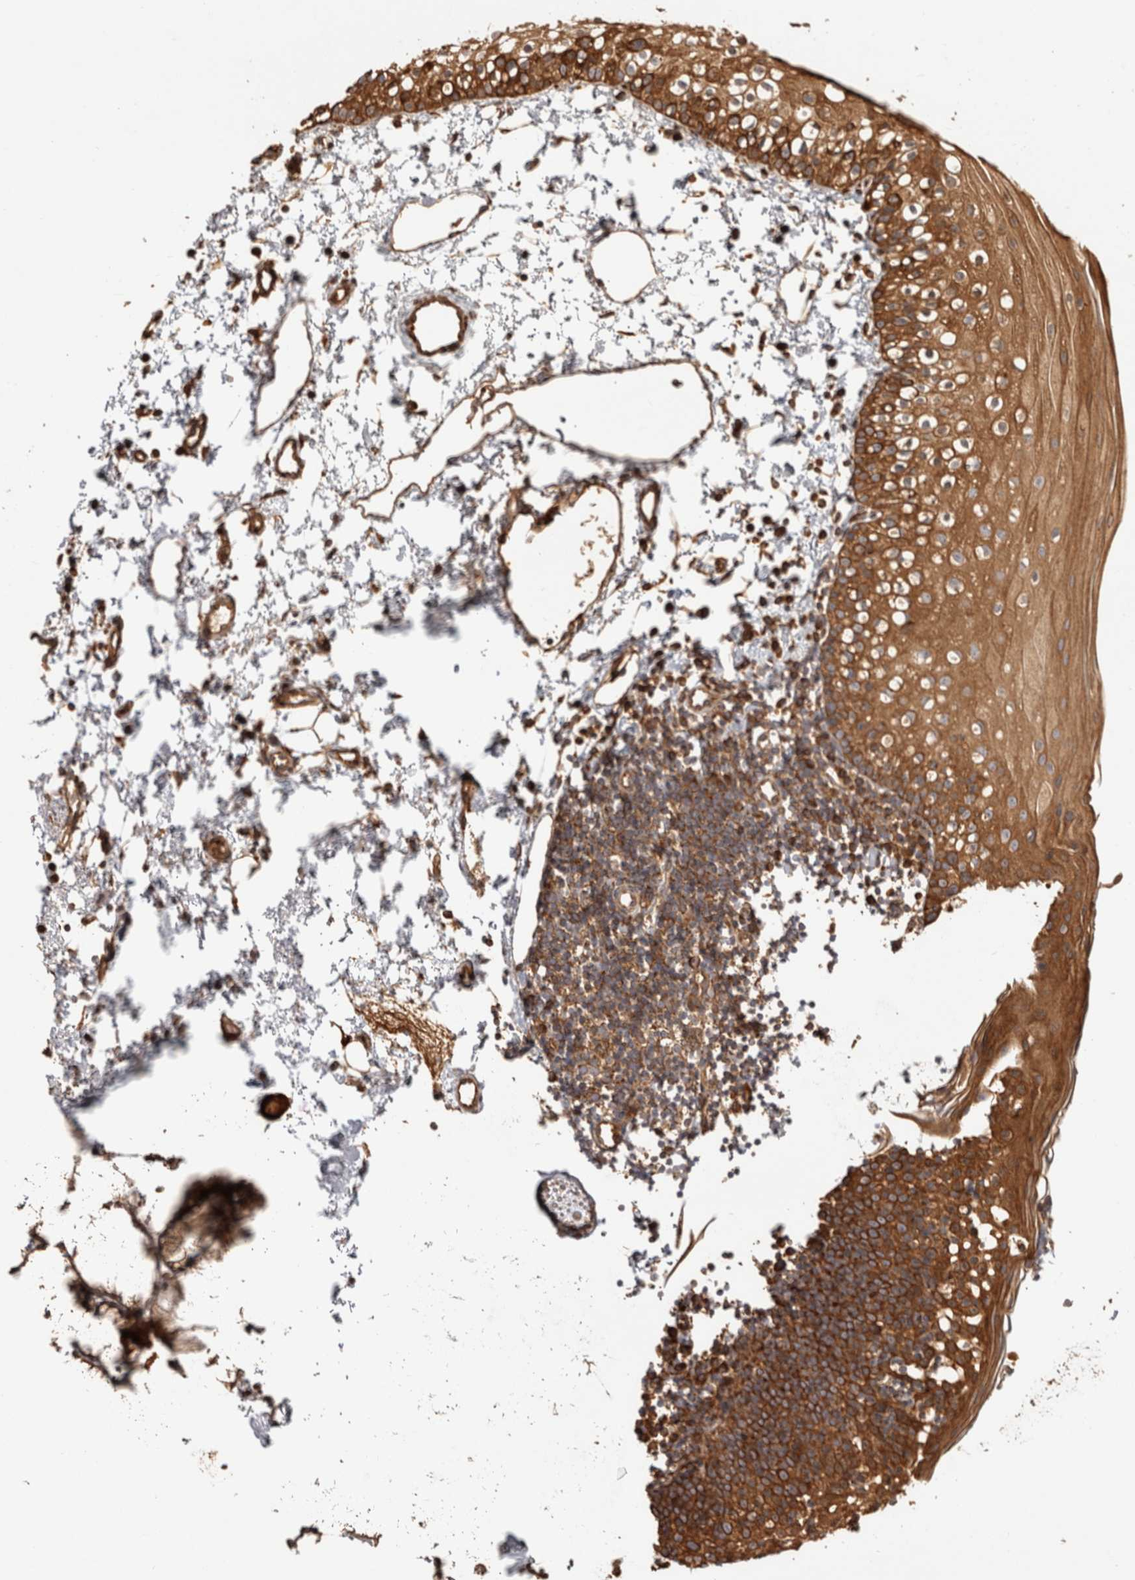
{"staining": {"intensity": "strong", "quantity": ">75%", "location": "cytoplasmic/membranous"}, "tissue": "oral mucosa", "cell_type": "Squamous epithelial cells", "image_type": "normal", "snomed": [{"axis": "morphology", "description": "Normal tissue, NOS"}, {"axis": "topography", "description": "Oral tissue"}], "caption": "Benign oral mucosa was stained to show a protein in brown. There is high levels of strong cytoplasmic/membranous positivity in about >75% of squamous epithelial cells.", "gene": "CAMSAP2", "patient": {"sex": "male", "age": 28}}